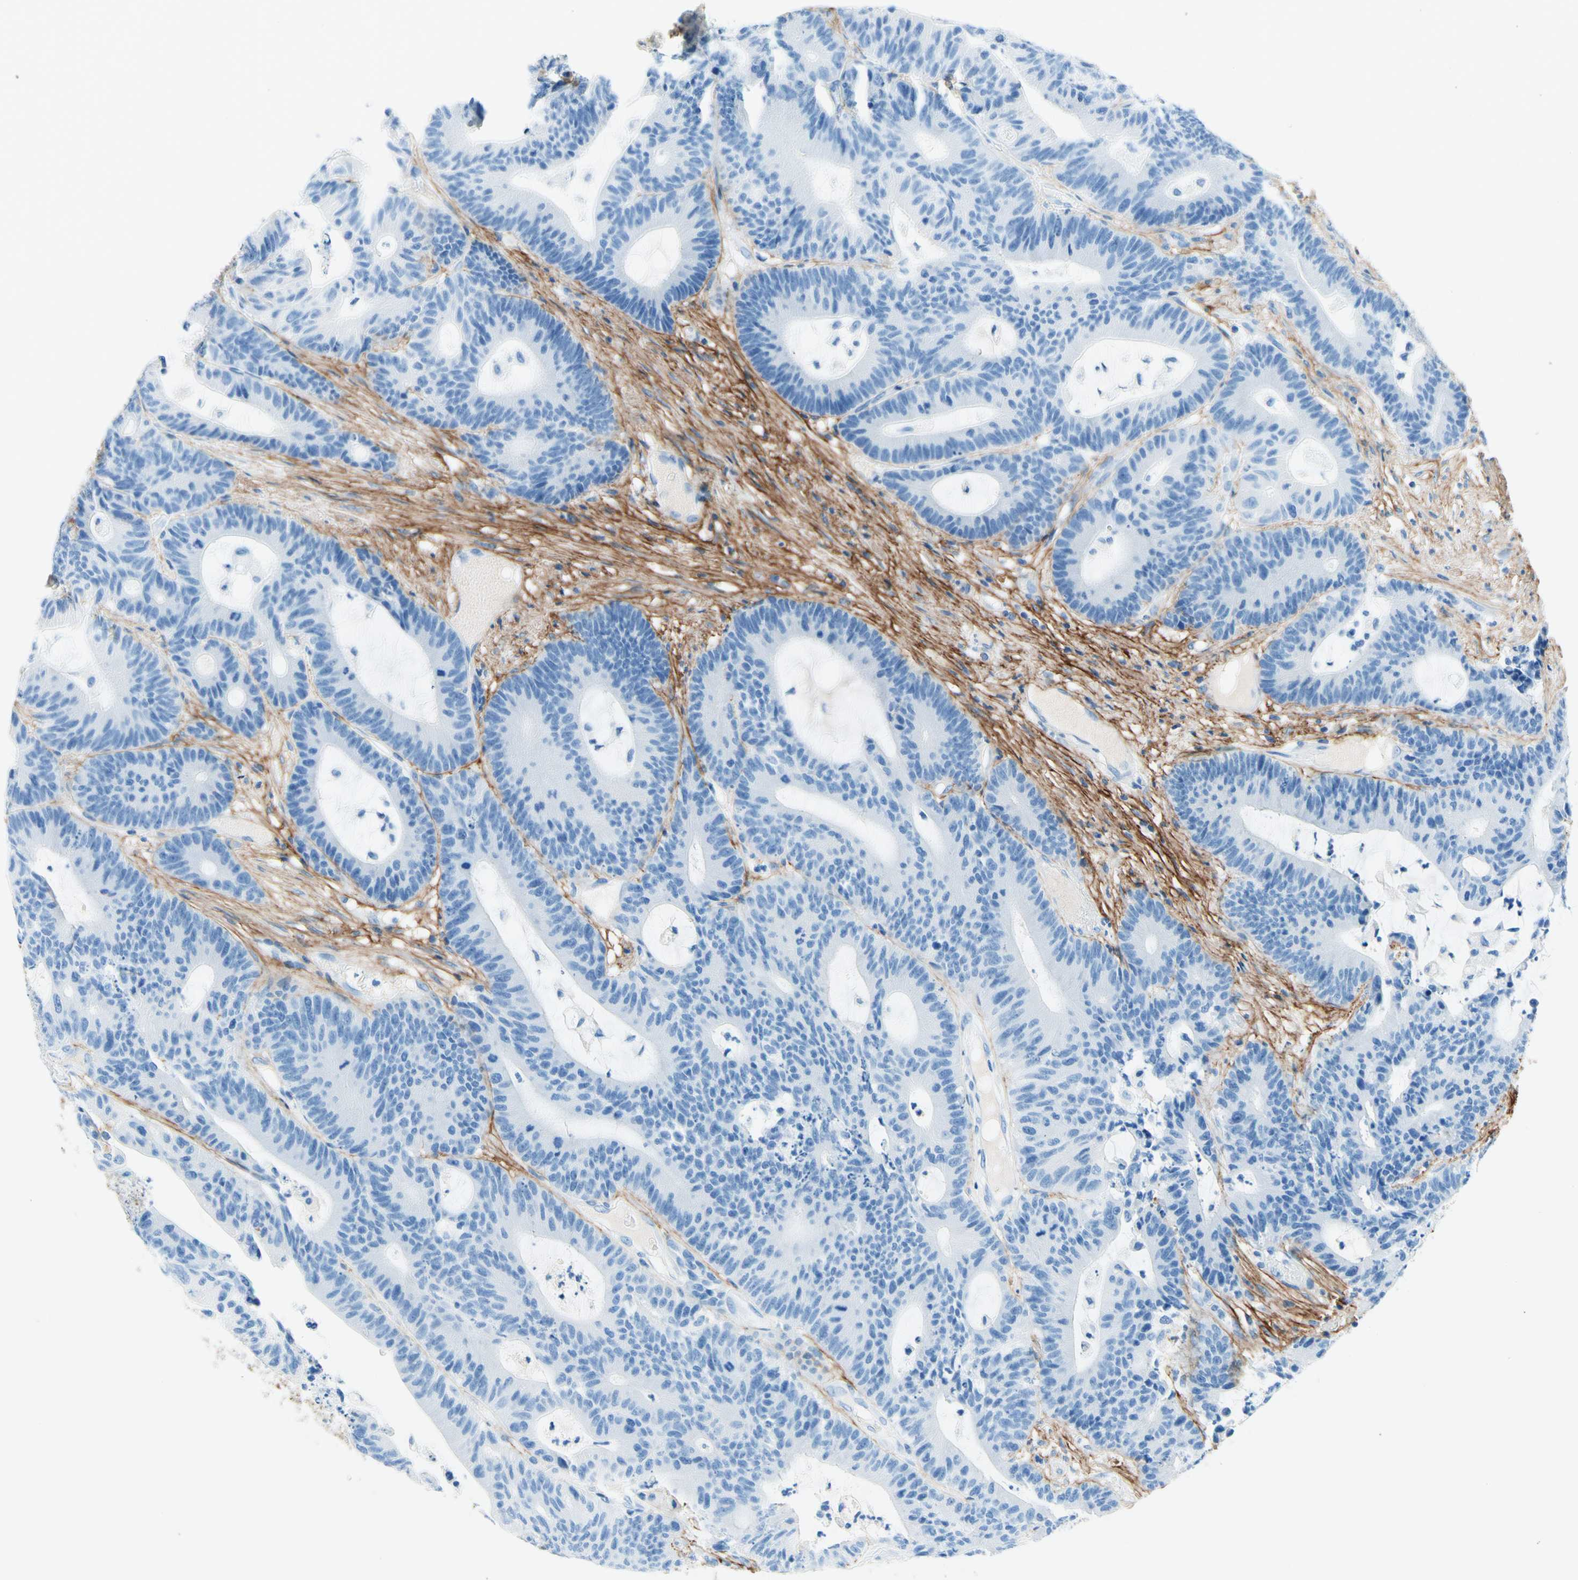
{"staining": {"intensity": "negative", "quantity": "none", "location": "none"}, "tissue": "colorectal cancer", "cell_type": "Tumor cells", "image_type": "cancer", "snomed": [{"axis": "morphology", "description": "Adenocarcinoma, NOS"}, {"axis": "topography", "description": "Colon"}], "caption": "High power microscopy histopathology image of an immunohistochemistry (IHC) histopathology image of colorectal adenocarcinoma, revealing no significant expression in tumor cells.", "gene": "MFAP5", "patient": {"sex": "female", "age": 84}}